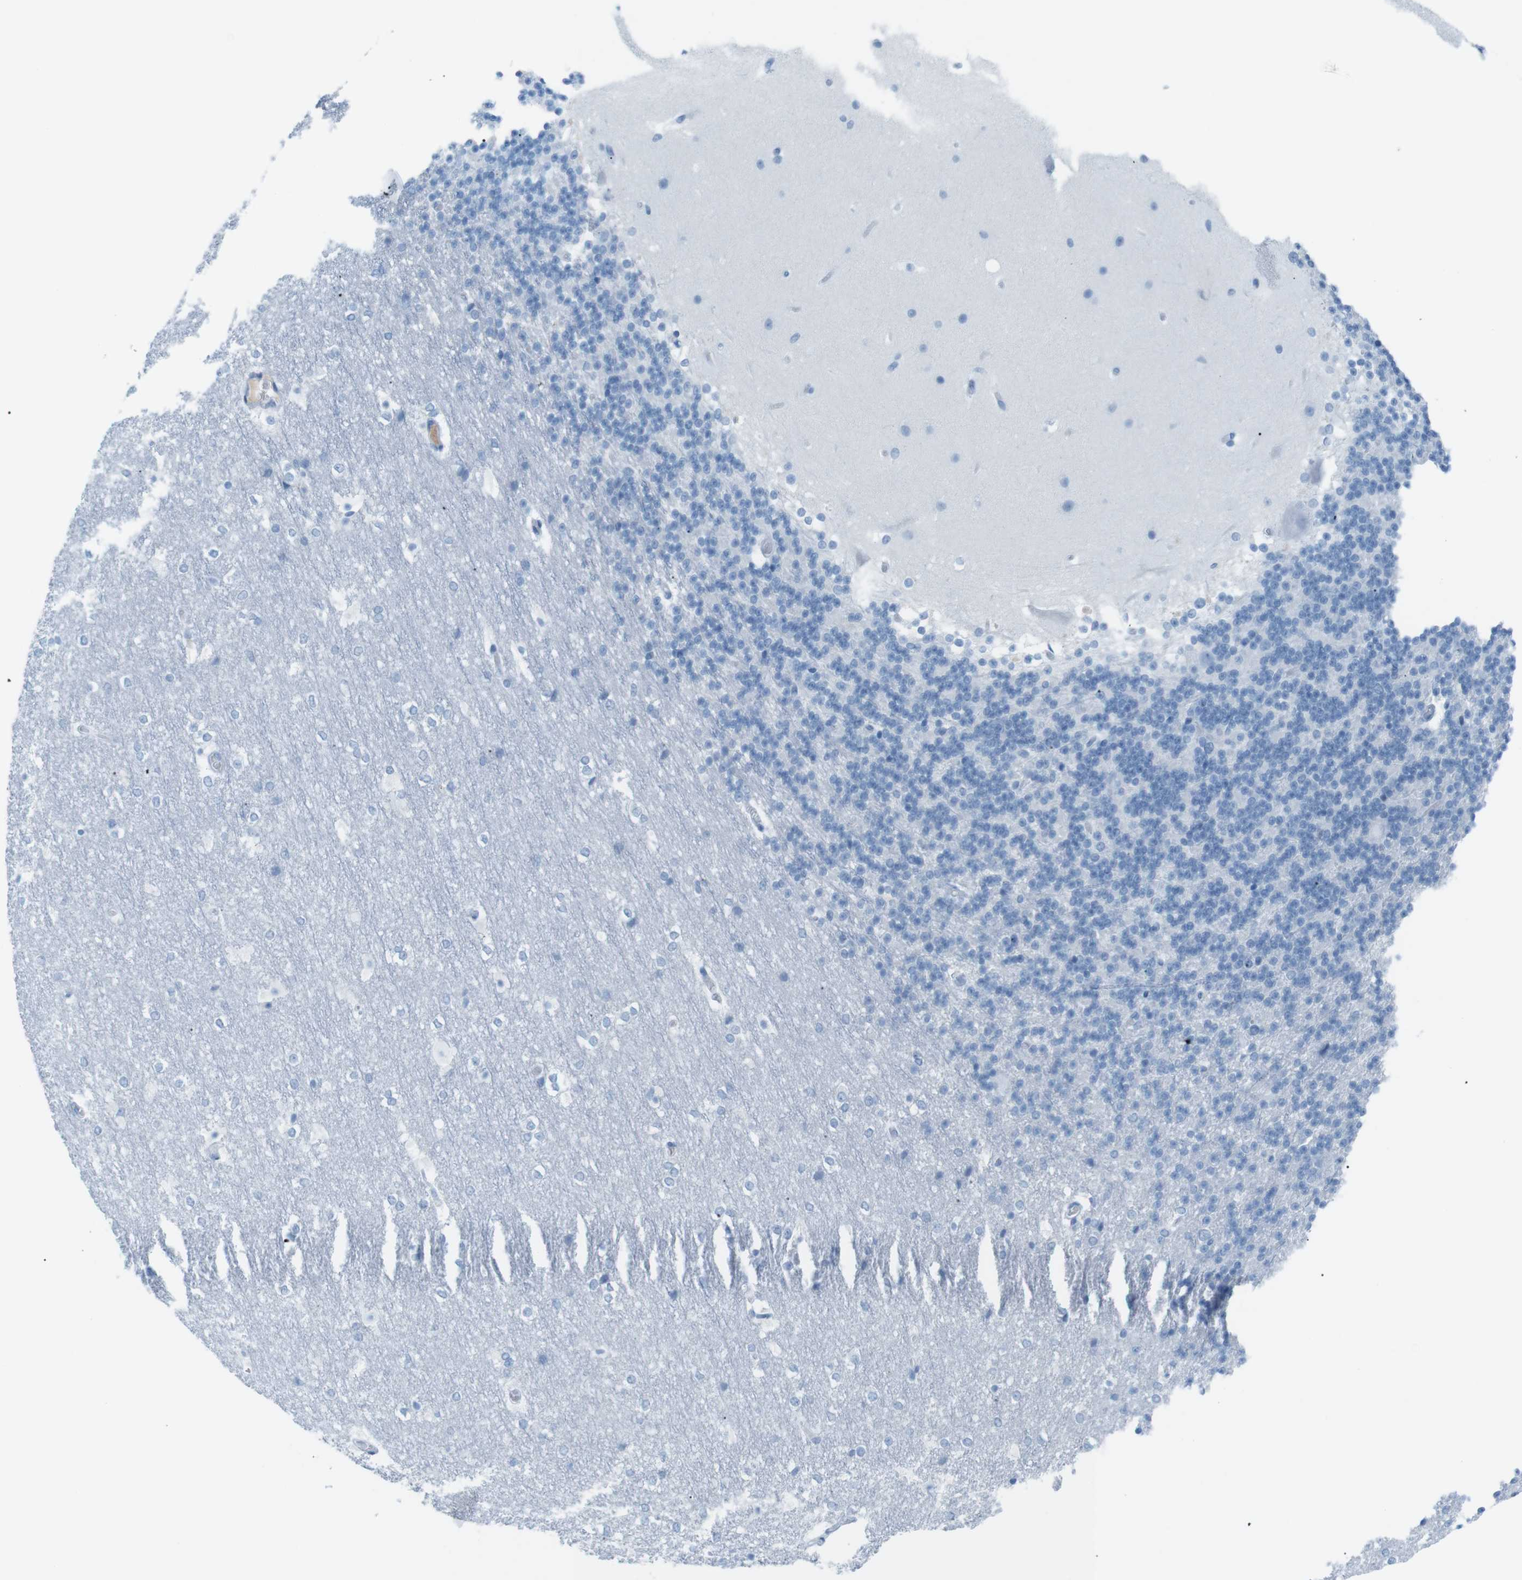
{"staining": {"intensity": "negative", "quantity": "none", "location": "none"}, "tissue": "cerebellum", "cell_type": "Cells in granular layer", "image_type": "normal", "snomed": [{"axis": "morphology", "description": "Normal tissue, NOS"}, {"axis": "topography", "description": "Cerebellum"}], "caption": "An image of cerebellum stained for a protein exhibits no brown staining in cells in granular layer.", "gene": "AZGP1", "patient": {"sex": "female", "age": 19}}